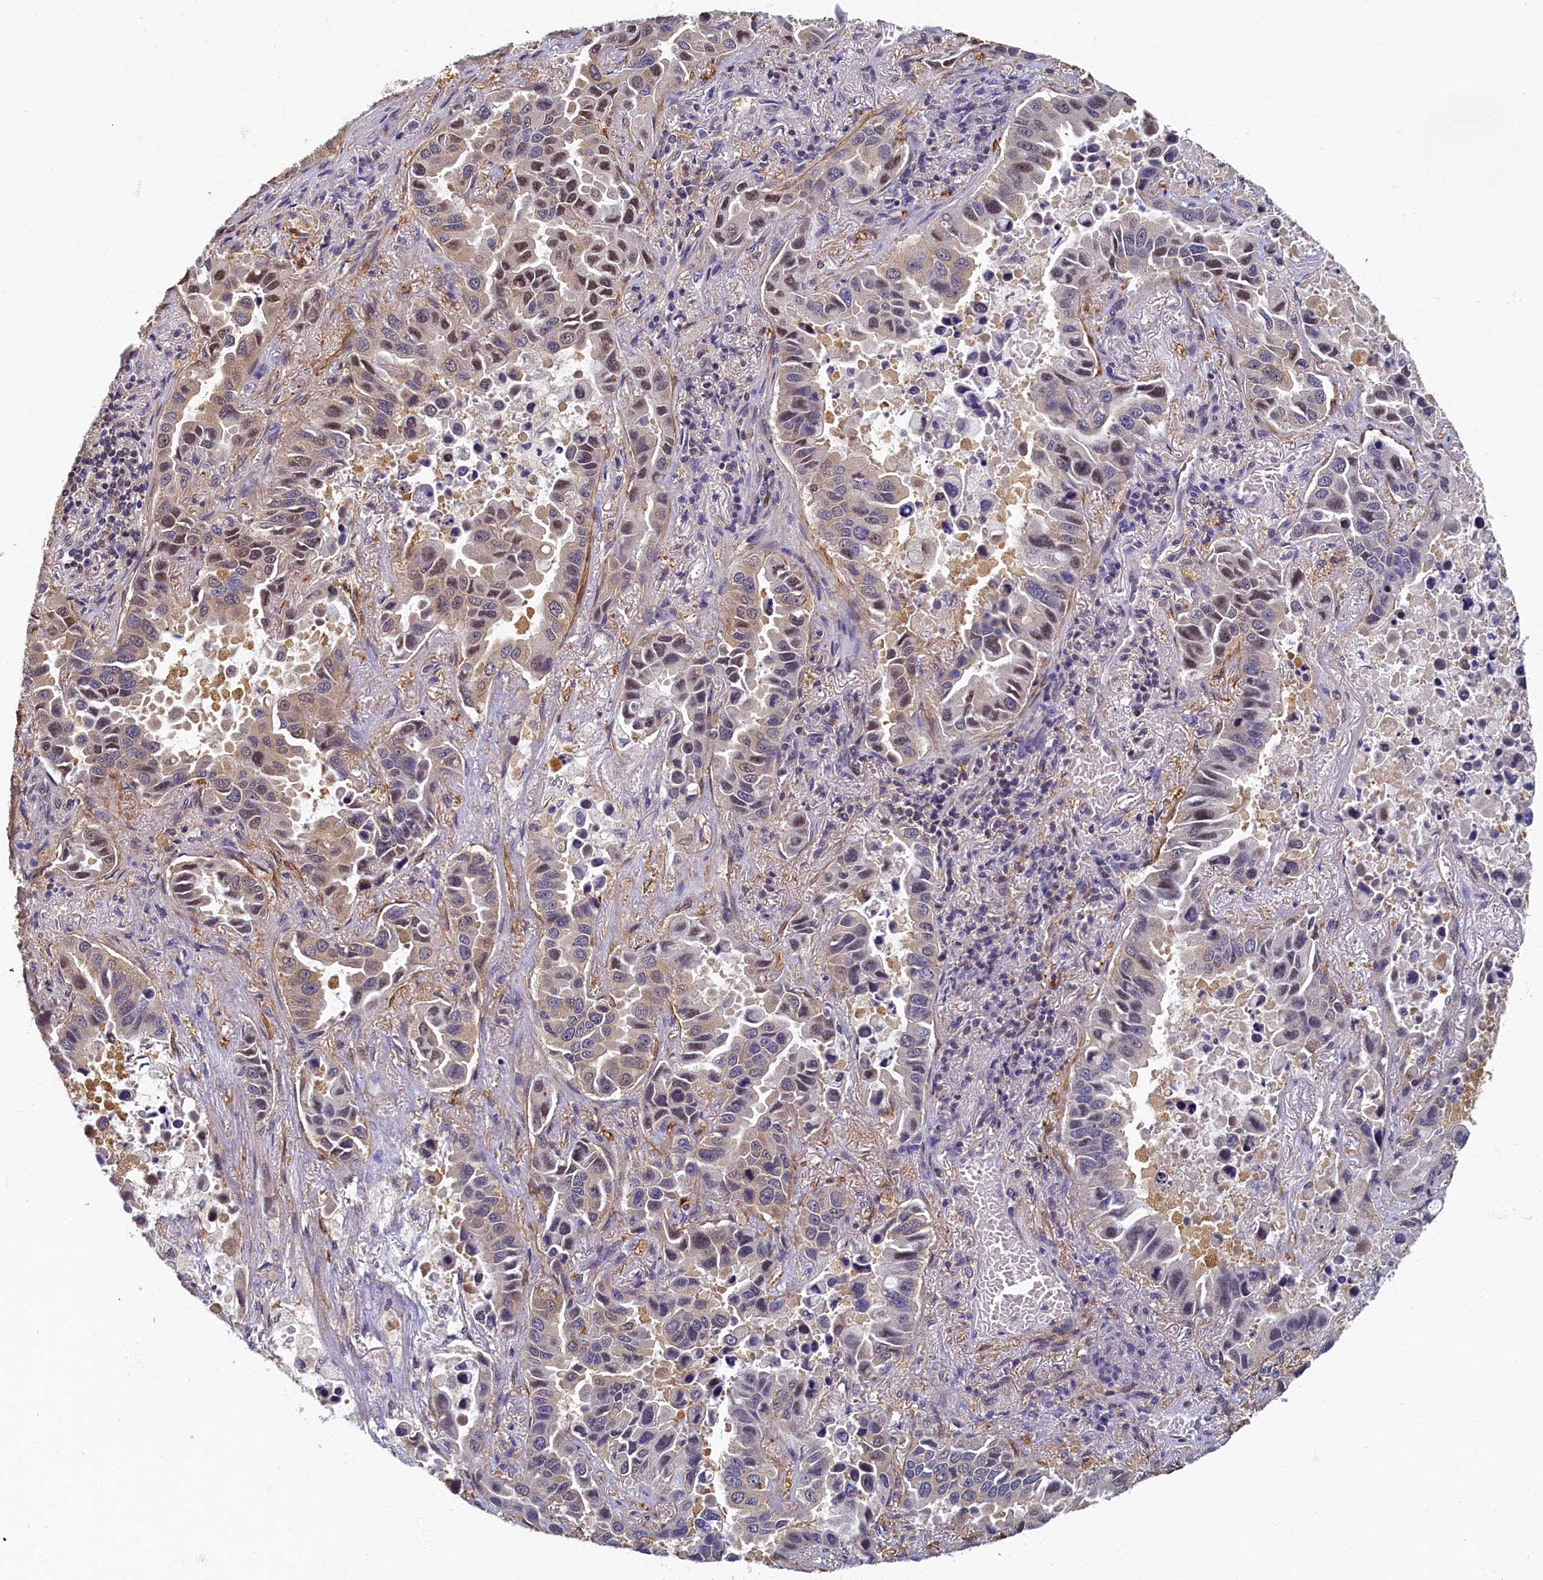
{"staining": {"intensity": "moderate", "quantity": "<25%", "location": "nuclear"}, "tissue": "lung cancer", "cell_type": "Tumor cells", "image_type": "cancer", "snomed": [{"axis": "morphology", "description": "Adenocarcinoma, NOS"}, {"axis": "topography", "description": "Lung"}], "caption": "Protein staining shows moderate nuclear expression in approximately <25% of tumor cells in lung adenocarcinoma.", "gene": "TBCB", "patient": {"sex": "male", "age": 64}}